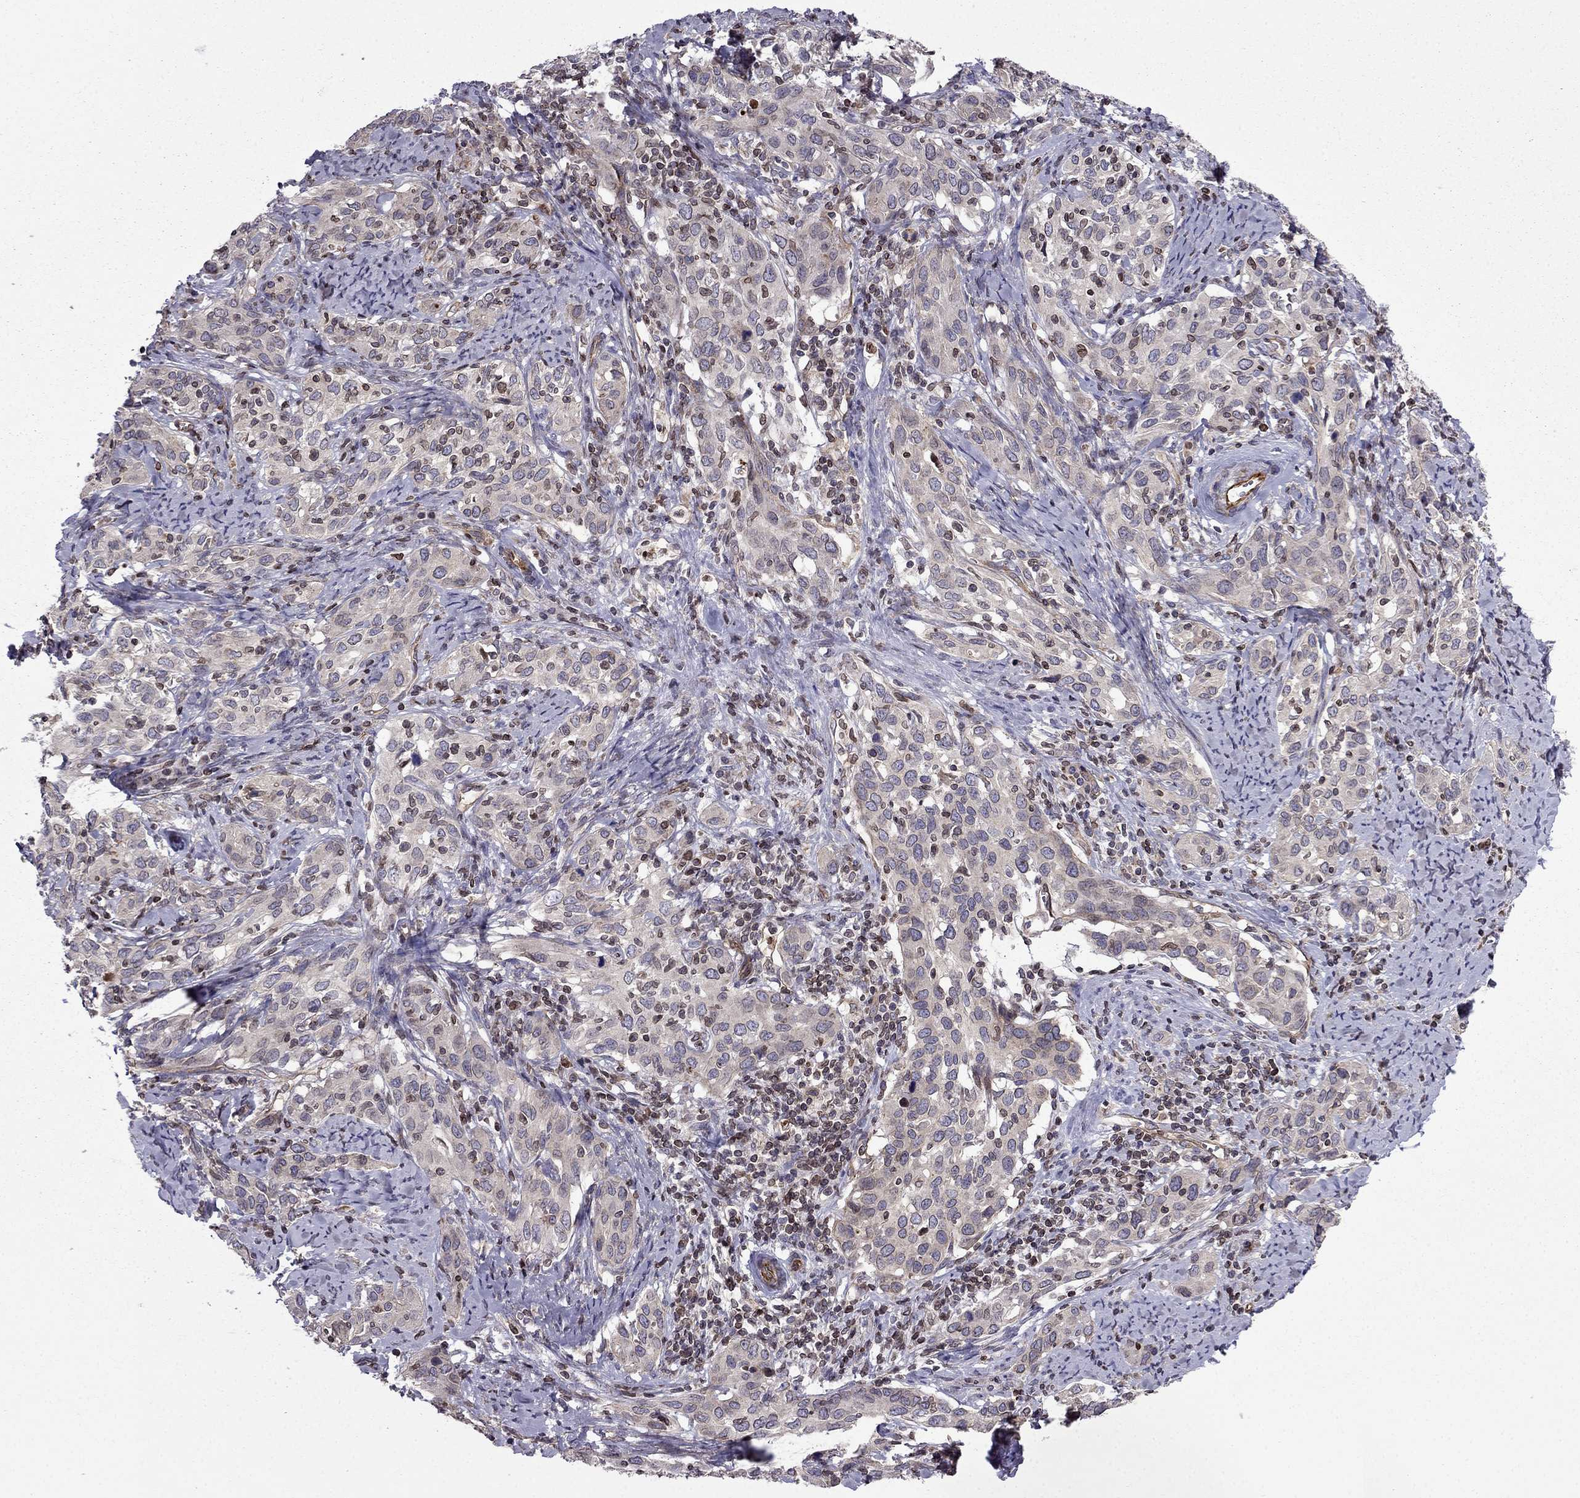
{"staining": {"intensity": "weak", "quantity": "<25%", "location": "cytoplasmic/membranous"}, "tissue": "cervical cancer", "cell_type": "Tumor cells", "image_type": "cancer", "snomed": [{"axis": "morphology", "description": "Squamous cell carcinoma, NOS"}, {"axis": "topography", "description": "Cervix"}], "caption": "DAB (3,3'-diaminobenzidine) immunohistochemical staining of squamous cell carcinoma (cervical) demonstrates no significant positivity in tumor cells.", "gene": "CDC42BPA", "patient": {"sex": "female", "age": 51}}